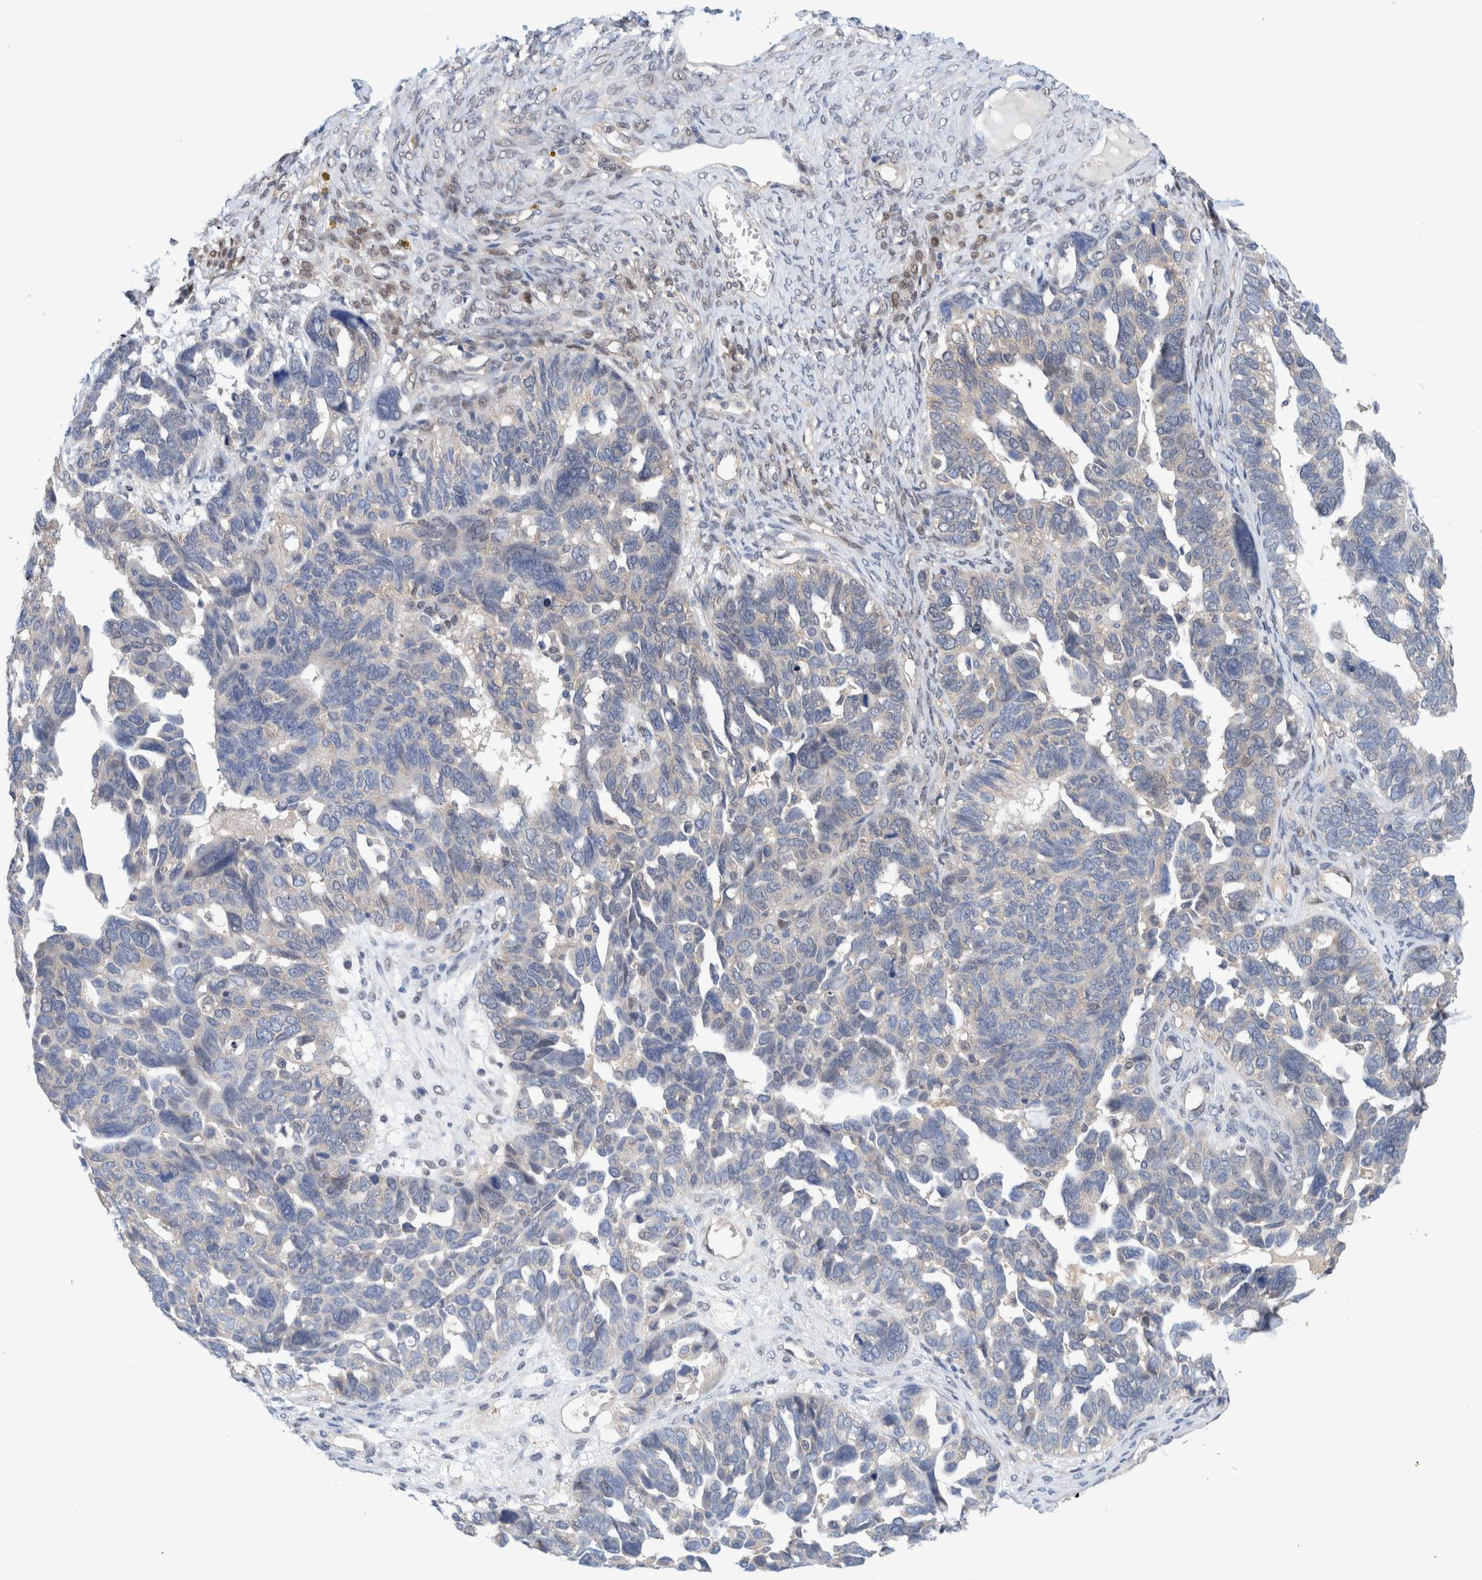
{"staining": {"intensity": "negative", "quantity": "none", "location": "none"}, "tissue": "ovarian cancer", "cell_type": "Tumor cells", "image_type": "cancer", "snomed": [{"axis": "morphology", "description": "Cystadenocarcinoma, serous, NOS"}, {"axis": "topography", "description": "Ovary"}], "caption": "This is a histopathology image of IHC staining of ovarian cancer (serous cystadenocarcinoma), which shows no positivity in tumor cells.", "gene": "PFAS", "patient": {"sex": "female", "age": 79}}